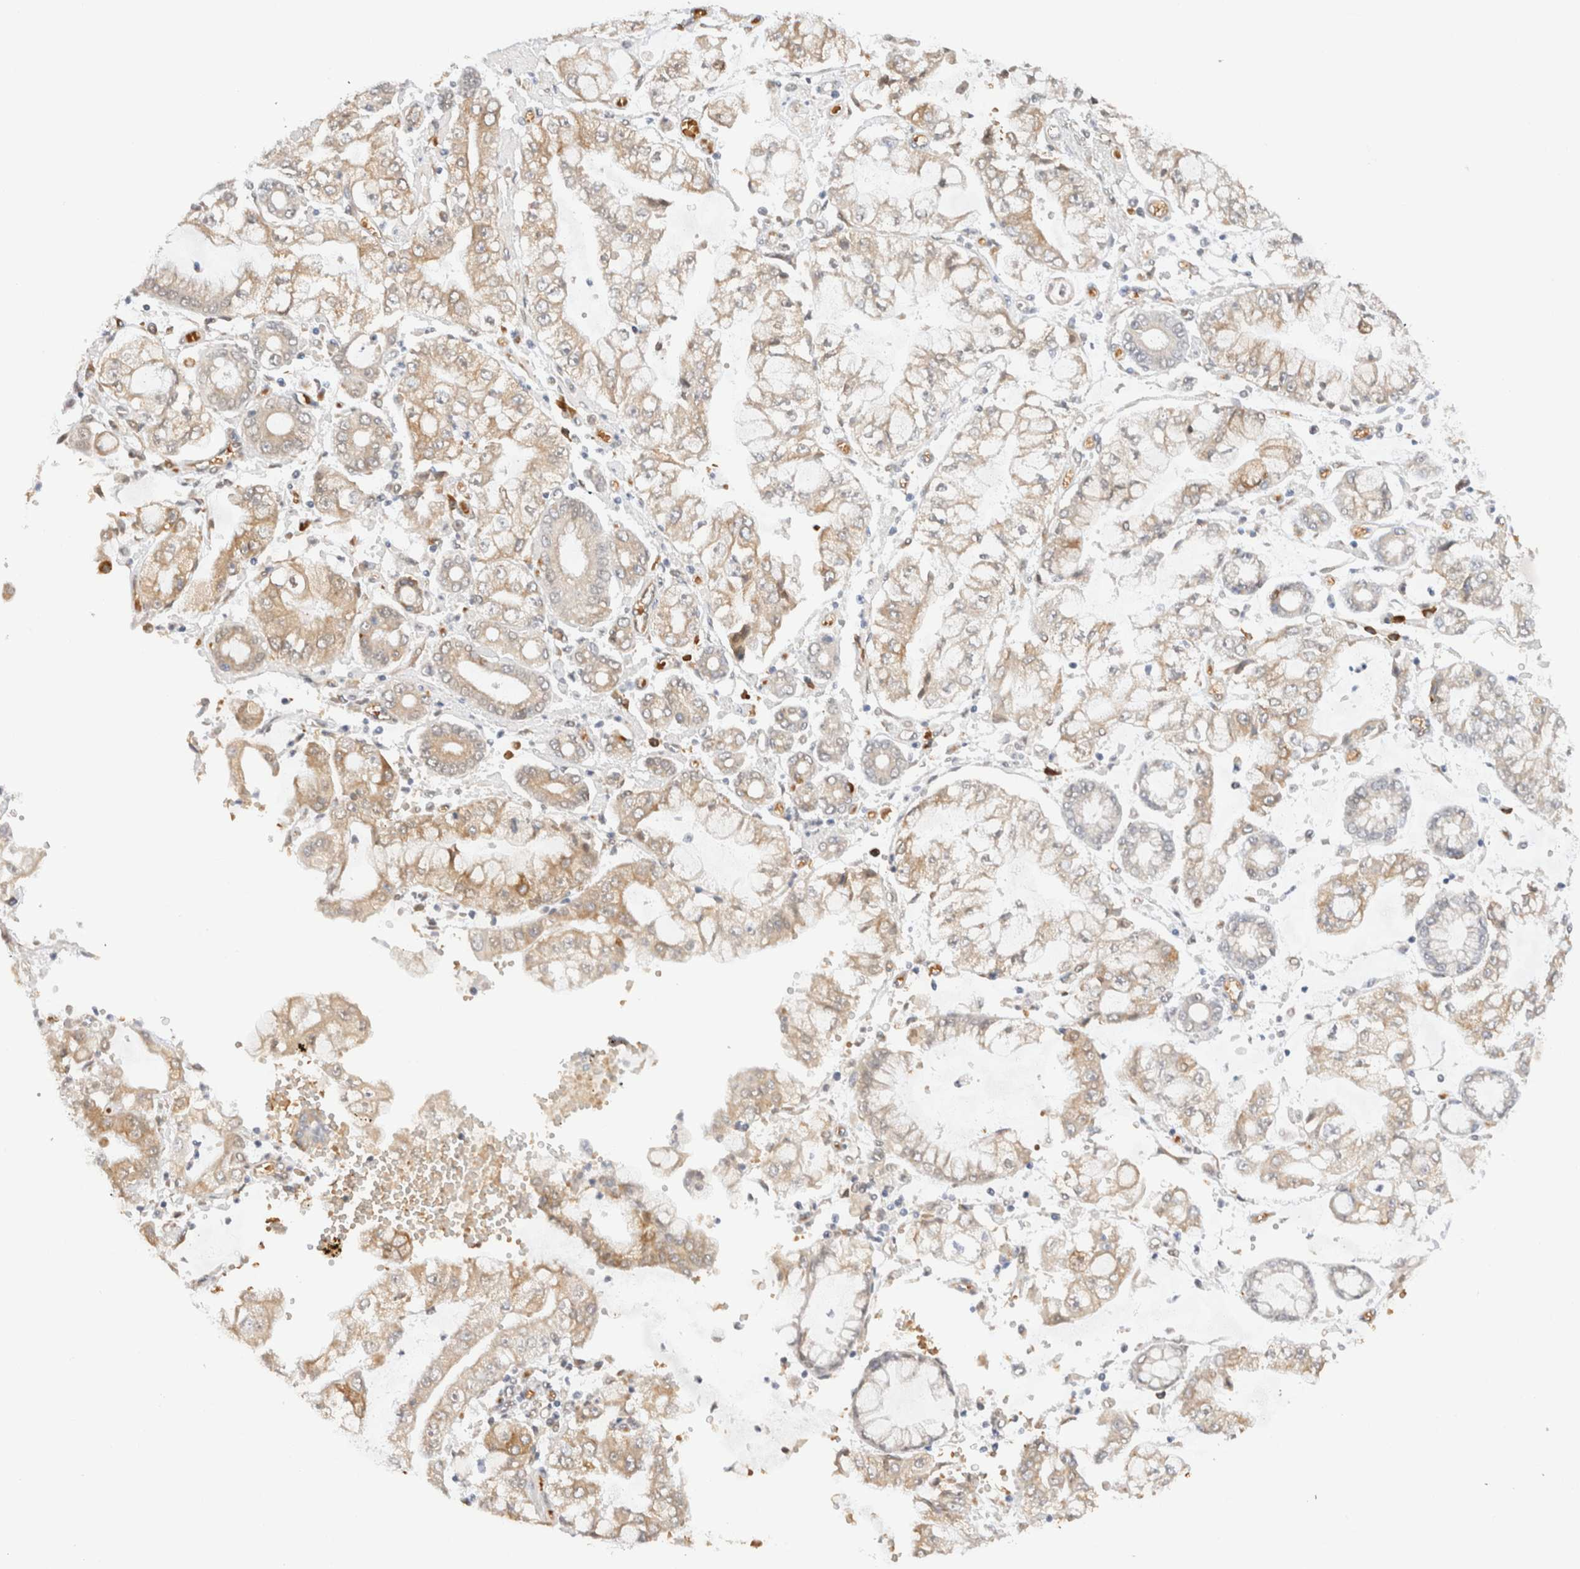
{"staining": {"intensity": "weak", "quantity": "25%-75%", "location": "cytoplasmic/membranous"}, "tissue": "stomach cancer", "cell_type": "Tumor cells", "image_type": "cancer", "snomed": [{"axis": "morphology", "description": "Adenocarcinoma, NOS"}, {"axis": "topography", "description": "Stomach"}], "caption": "This is a histology image of immunohistochemistry staining of stomach cancer, which shows weak expression in the cytoplasmic/membranous of tumor cells.", "gene": "SYVN1", "patient": {"sex": "male", "age": 76}}